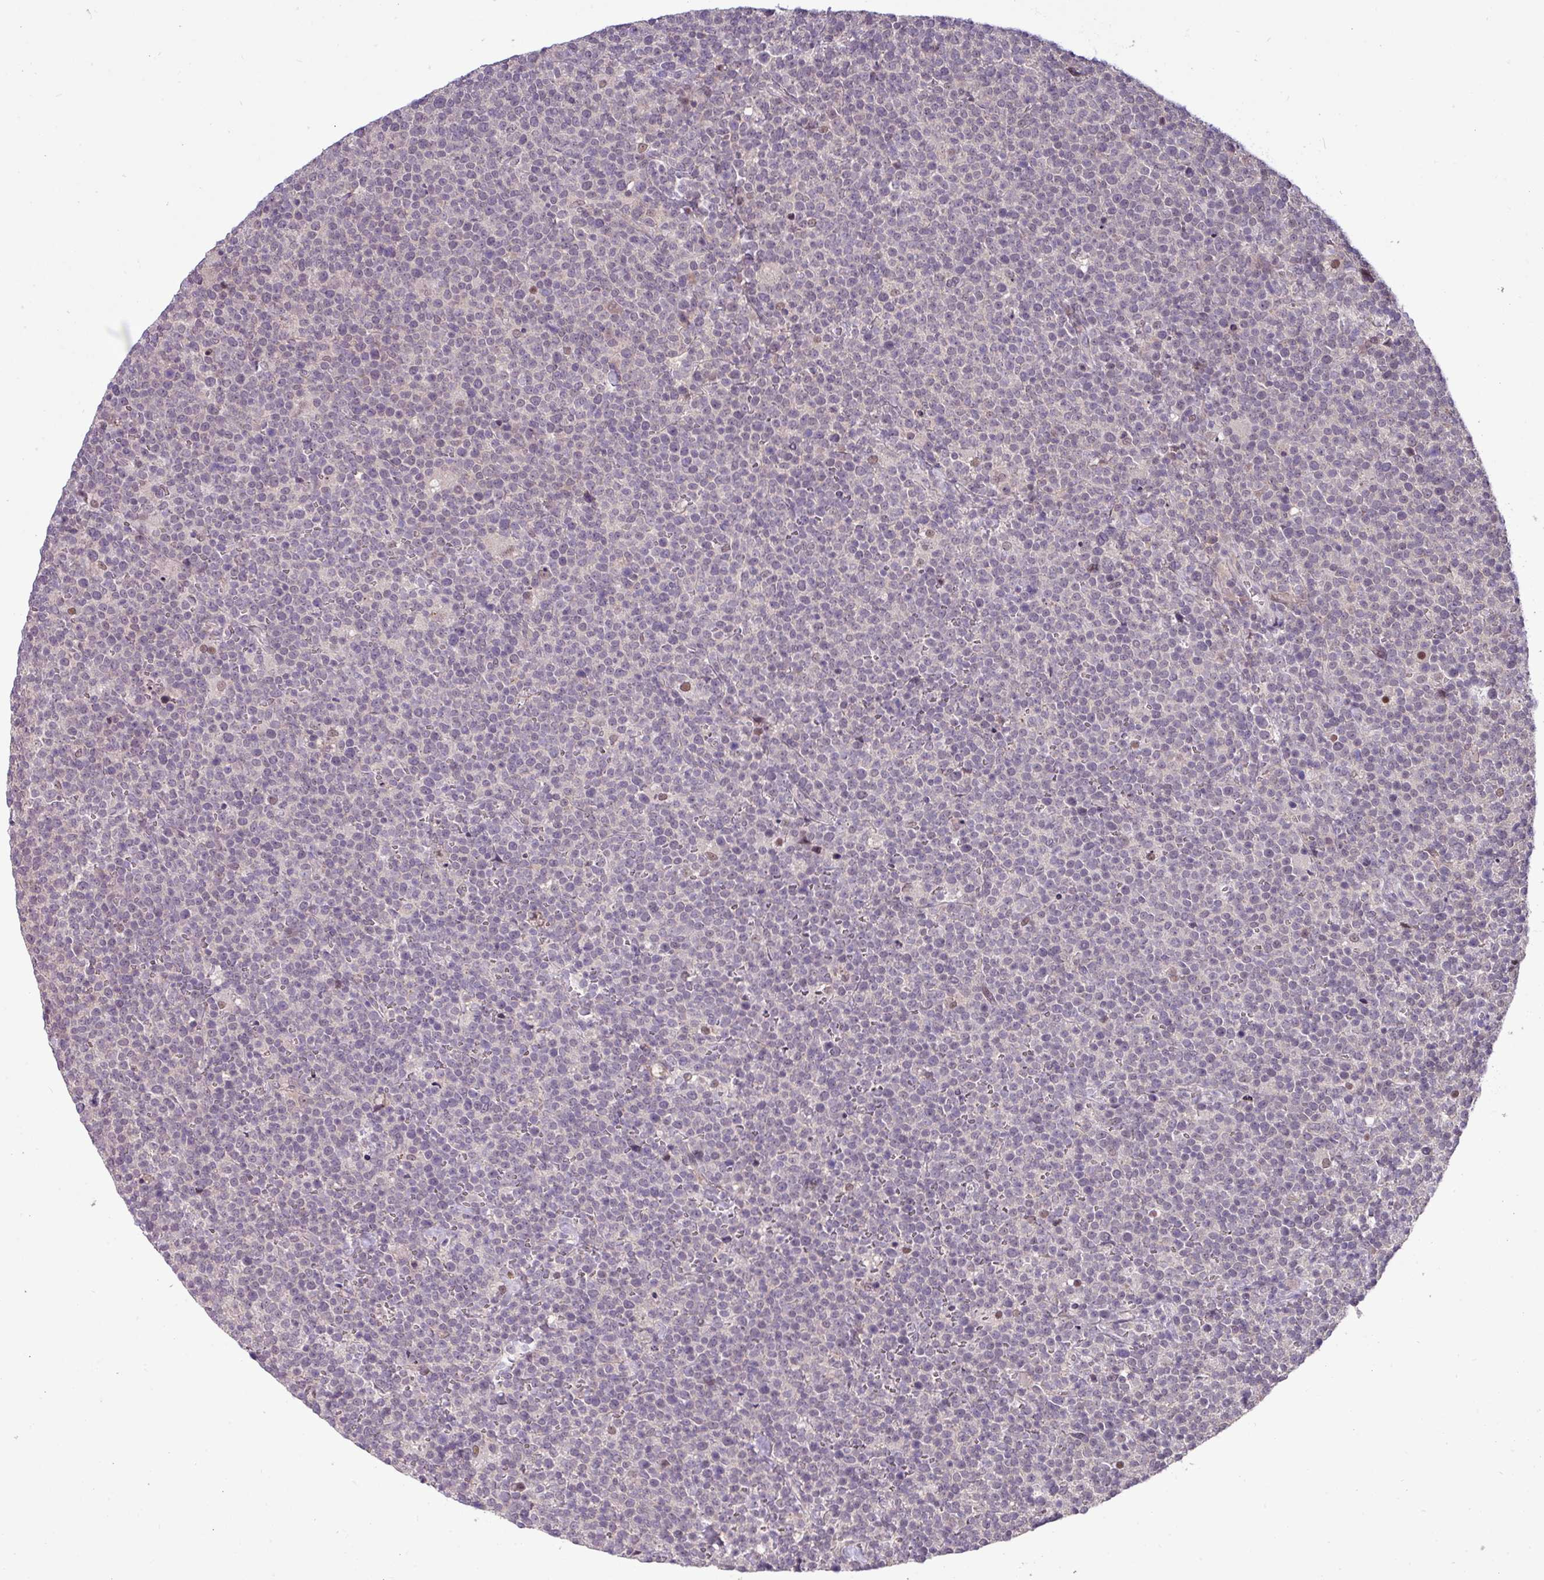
{"staining": {"intensity": "negative", "quantity": "none", "location": "none"}, "tissue": "lymphoma", "cell_type": "Tumor cells", "image_type": "cancer", "snomed": [{"axis": "morphology", "description": "Malignant lymphoma, non-Hodgkin's type, High grade"}, {"axis": "topography", "description": "Lymph node"}], "caption": "IHC of human lymphoma demonstrates no staining in tumor cells. (DAB IHC, high magnification).", "gene": "RIPPLY1", "patient": {"sex": "male", "age": 61}}